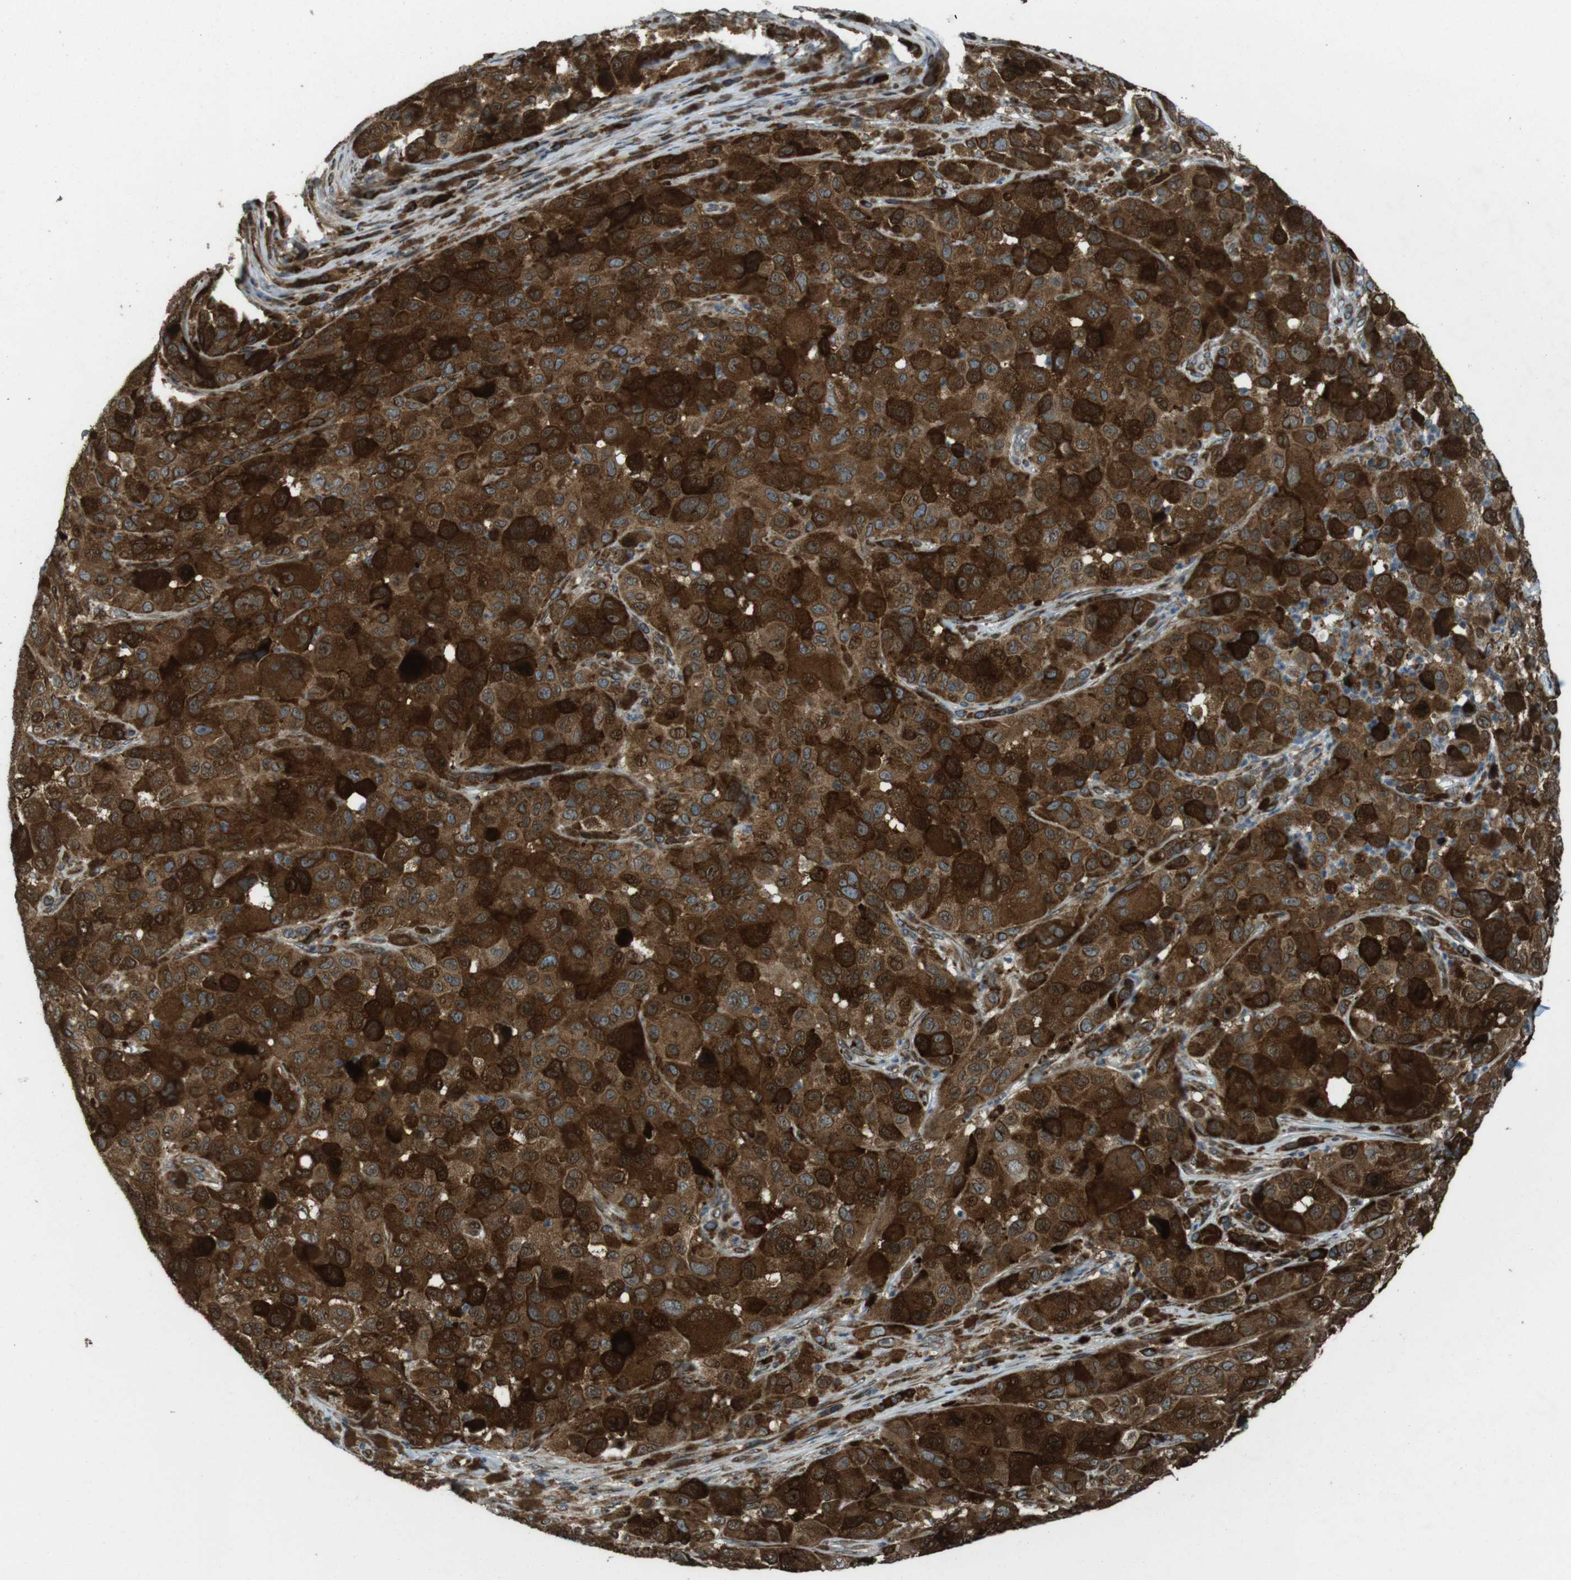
{"staining": {"intensity": "strong", "quantity": ">75%", "location": "cytoplasmic/membranous"}, "tissue": "melanoma", "cell_type": "Tumor cells", "image_type": "cancer", "snomed": [{"axis": "morphology", "description": "Malignant melanoma, NOS"}, {"axis": "topography", "description": "Skin"}], "caption": "A brown stain highlights strong cytoplasmic/membranous expression of a protein in human malignant melanoma tumor cells.", "gene": "ZNF330", "patient": {"sex": "male", "age": 96}}